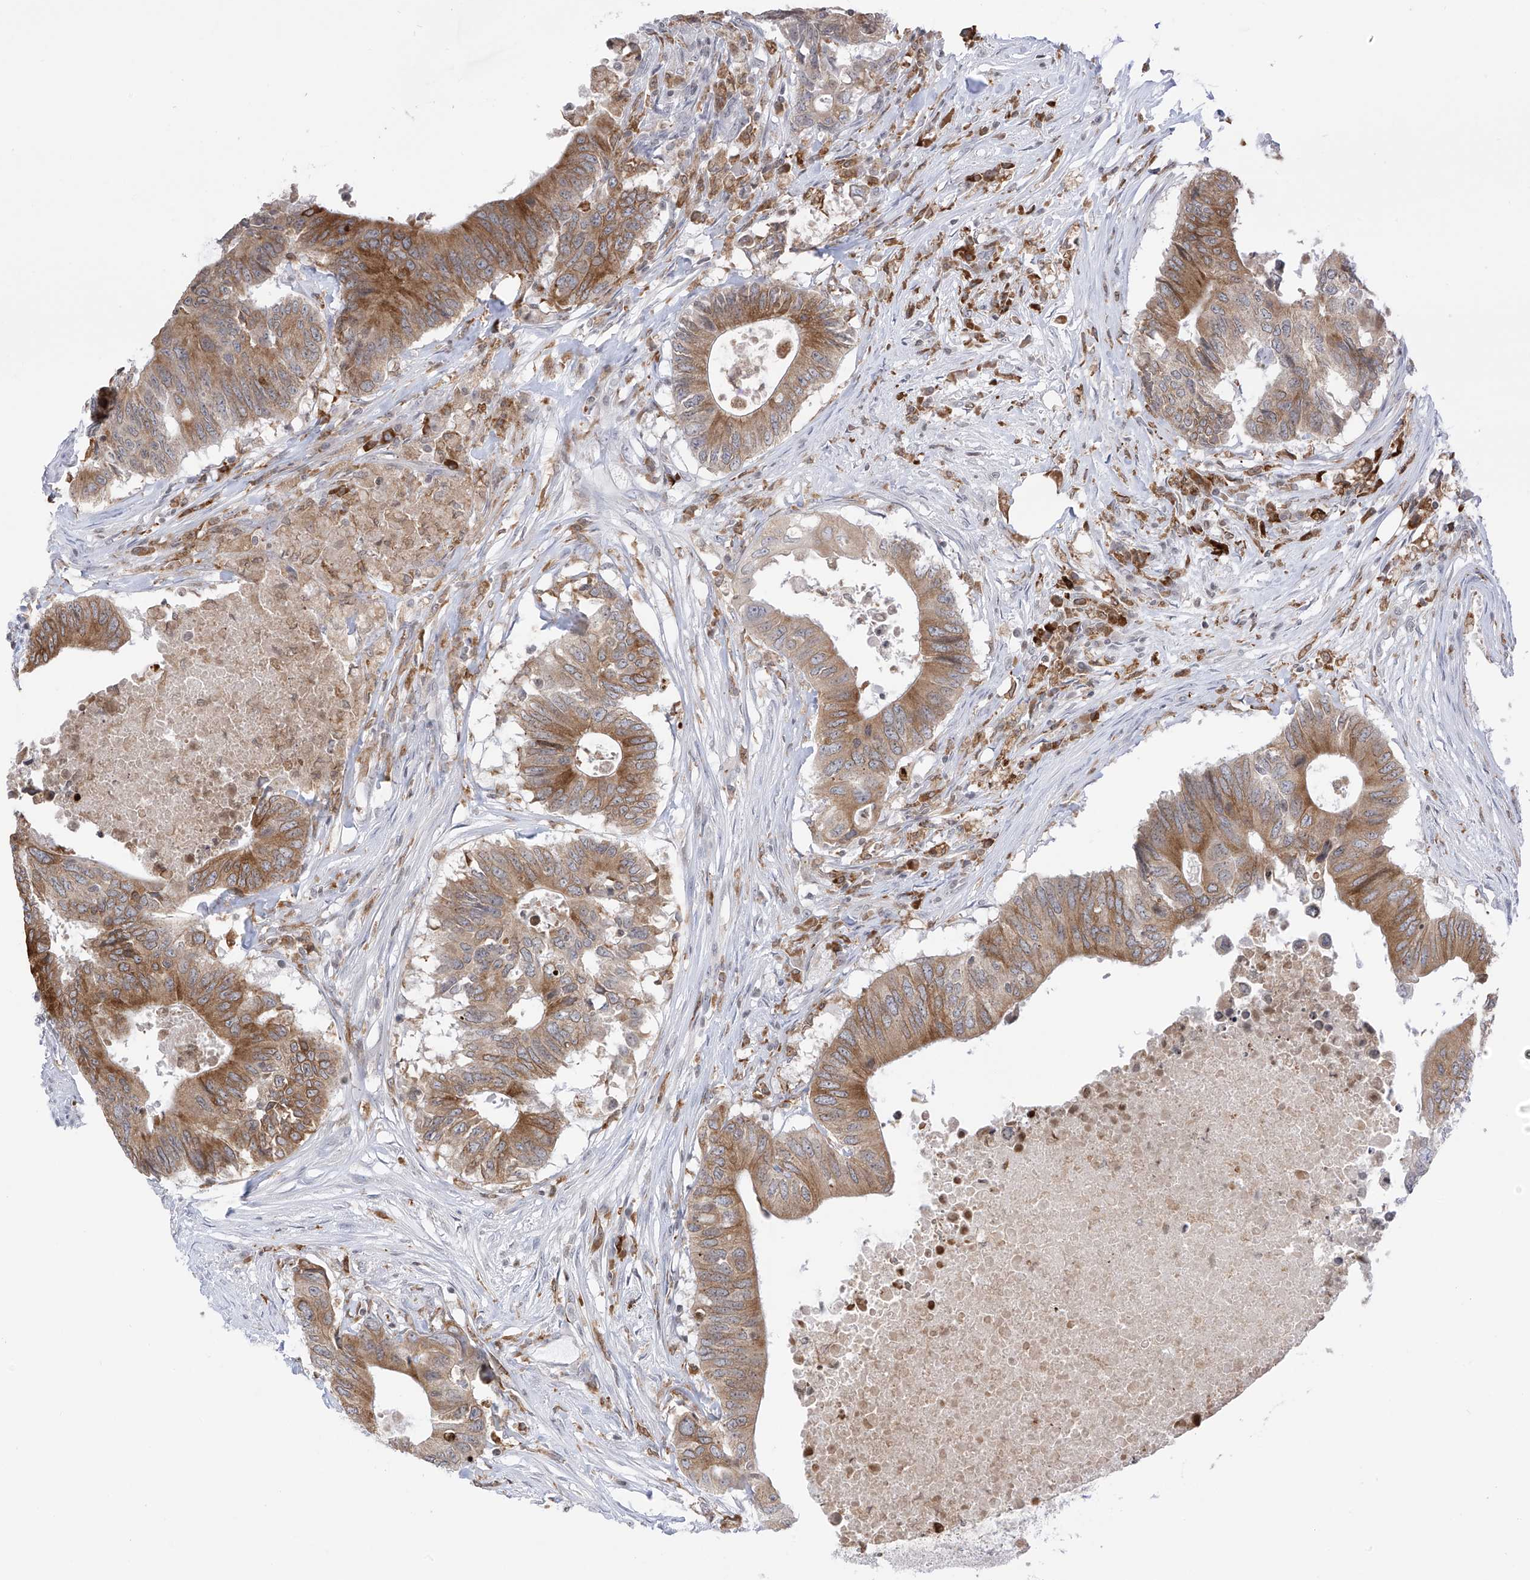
{"staining": {"intensity": "moderate", "quantity": ">75%", "location": "cytoplasmic/membranous"}, "tissue": "colorectal cancer", "cell_type": "Tumor cells", "image_type": "cancer", "snomed": [{"axis": "morphology", "description": "Adenocarcinoma, NOS"}, {"axis": "topography", "description": "Colon"}], "caption": "Colorectal cancer was stained to show a protein in brown. There is medium levels of moderate cytoplasmic/membranous expression in approximately >75% of tumor cells.", "gene": "TBXAS1", "patient": {"sex": "male", "age": 71}}